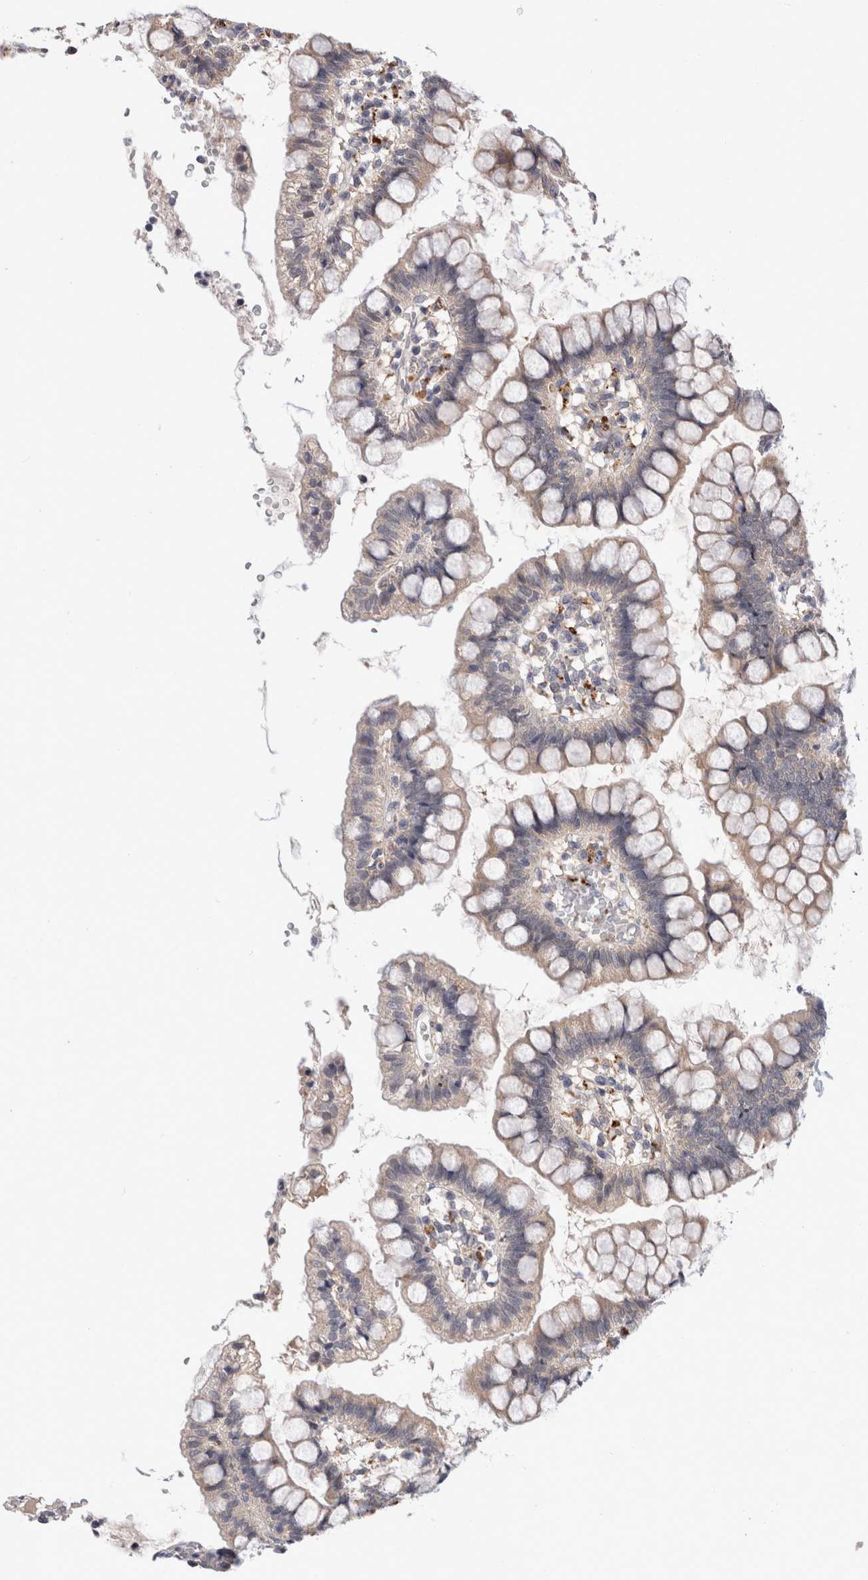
{"staining": {"intensity": "moderate", "quantity": "25%-75%", "location": "cytoplasmic/membranous"}, "tissue": "small intestine", "cell_type": "Glandular cells", "image_type": "normal", "snomed": [{"axis": "morphology", "description": "Normal tissue, NOS"}, {"axis": "morphology", "description": "Developmental malformation"}, {"axis": "topography", "description": "Small intestine"}], "caption": "DAB immunohistochemical staining of normal human small intestine reveals moderate cytoplasmic/membranous protein expression in approximately 25%-75% of glandular cells.", "gene": "MRPL37", "patient": {"sex": "male"}}